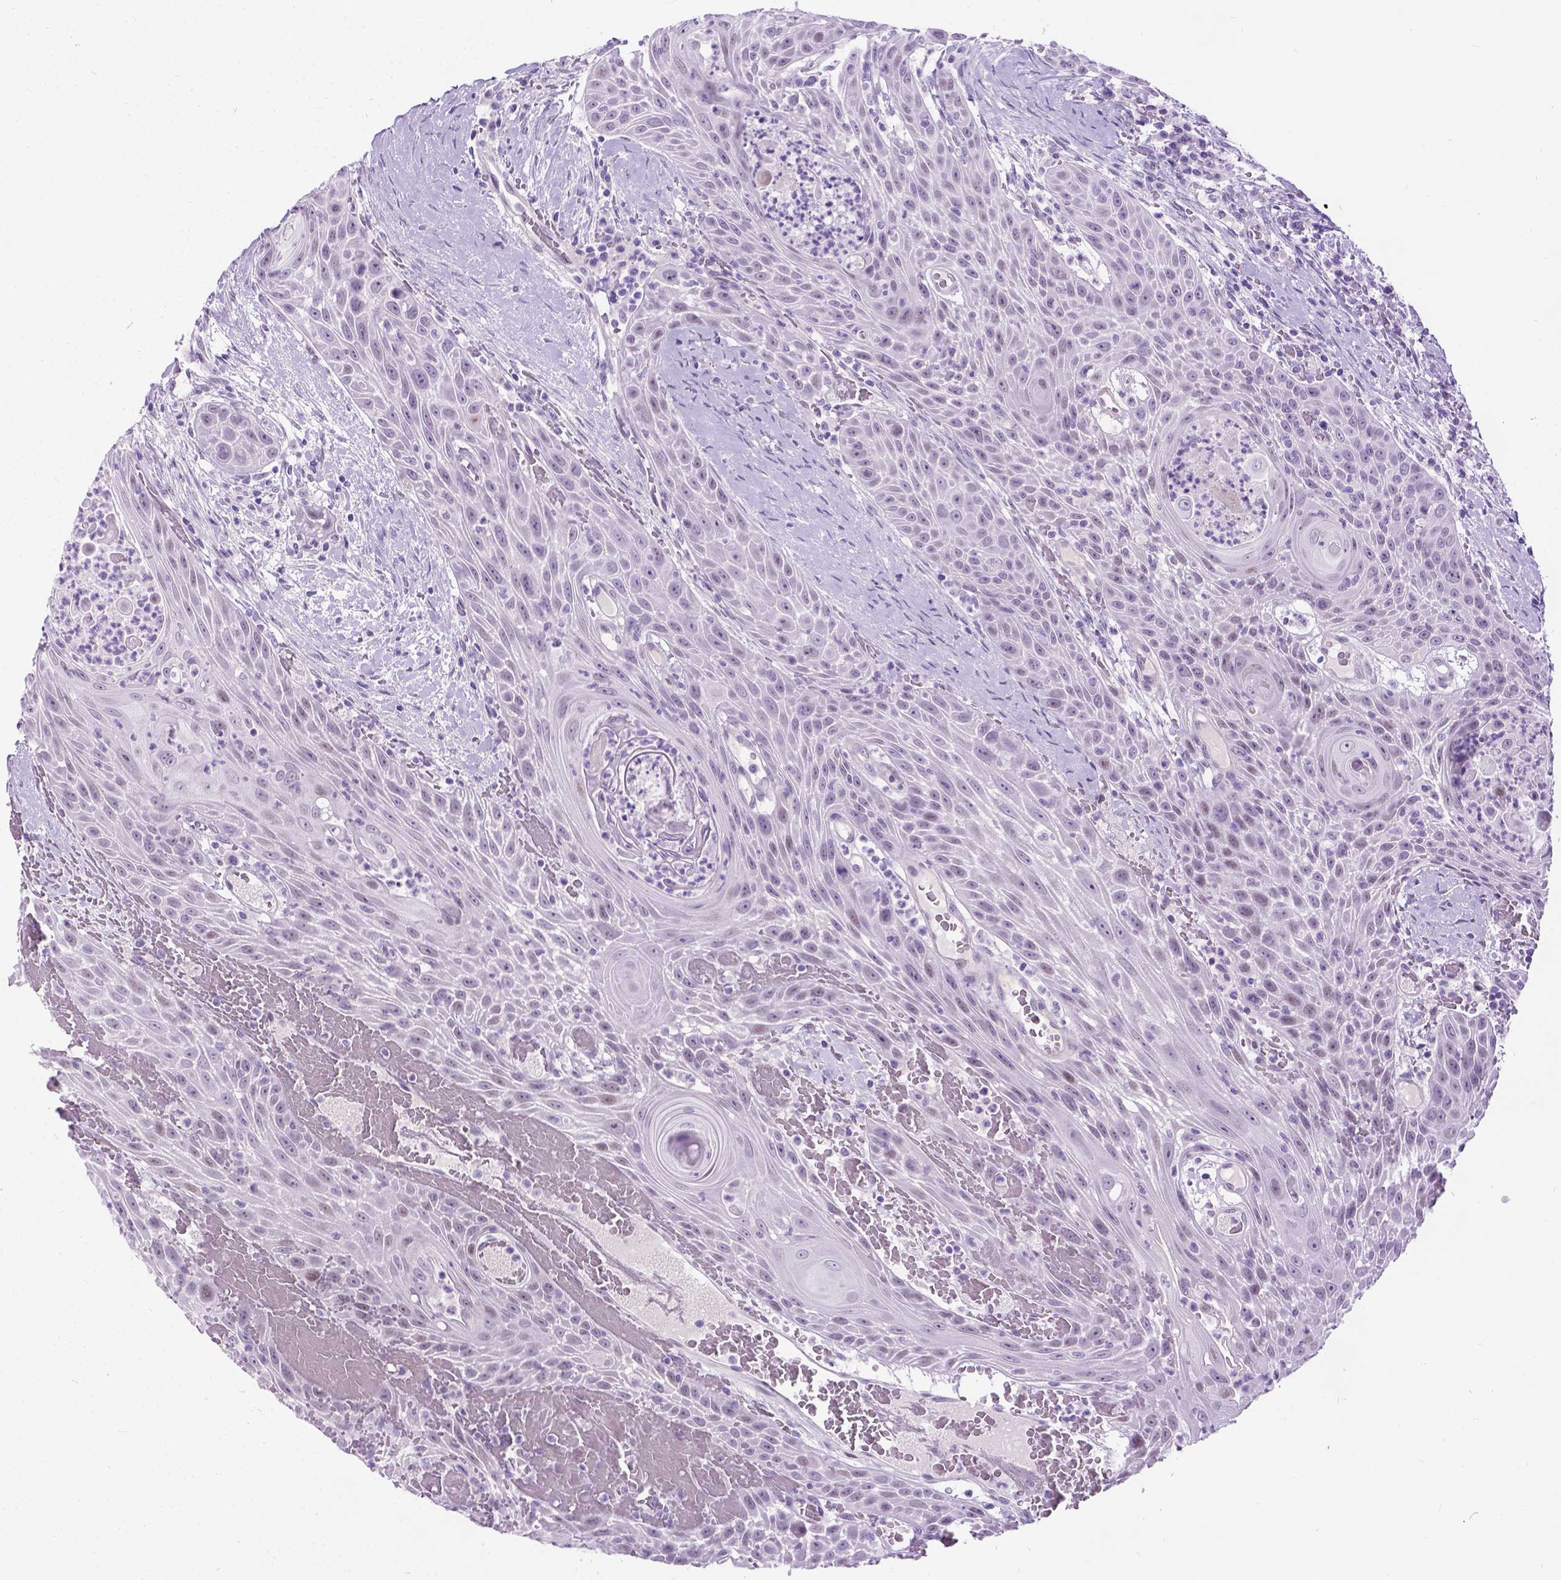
{"staining": {"intensity": "weak", "quantity": "<25%", "location": "nuclear"}, "tissue": "head and neck cancer", "cell_type": "Tumor cells", "image_type": "cancer", "snomed": [{"axis": "morphology", "description": "Squamous cell carcinoma, NOS"}, {"axis": "topography", "description": "Head-Neck"}], "caption": "This is an IHC image of human head and neck cancer. There is no expression in tumor cells.", "gene": "PROB1", "patient": {"sex": "male", "age": 69}}